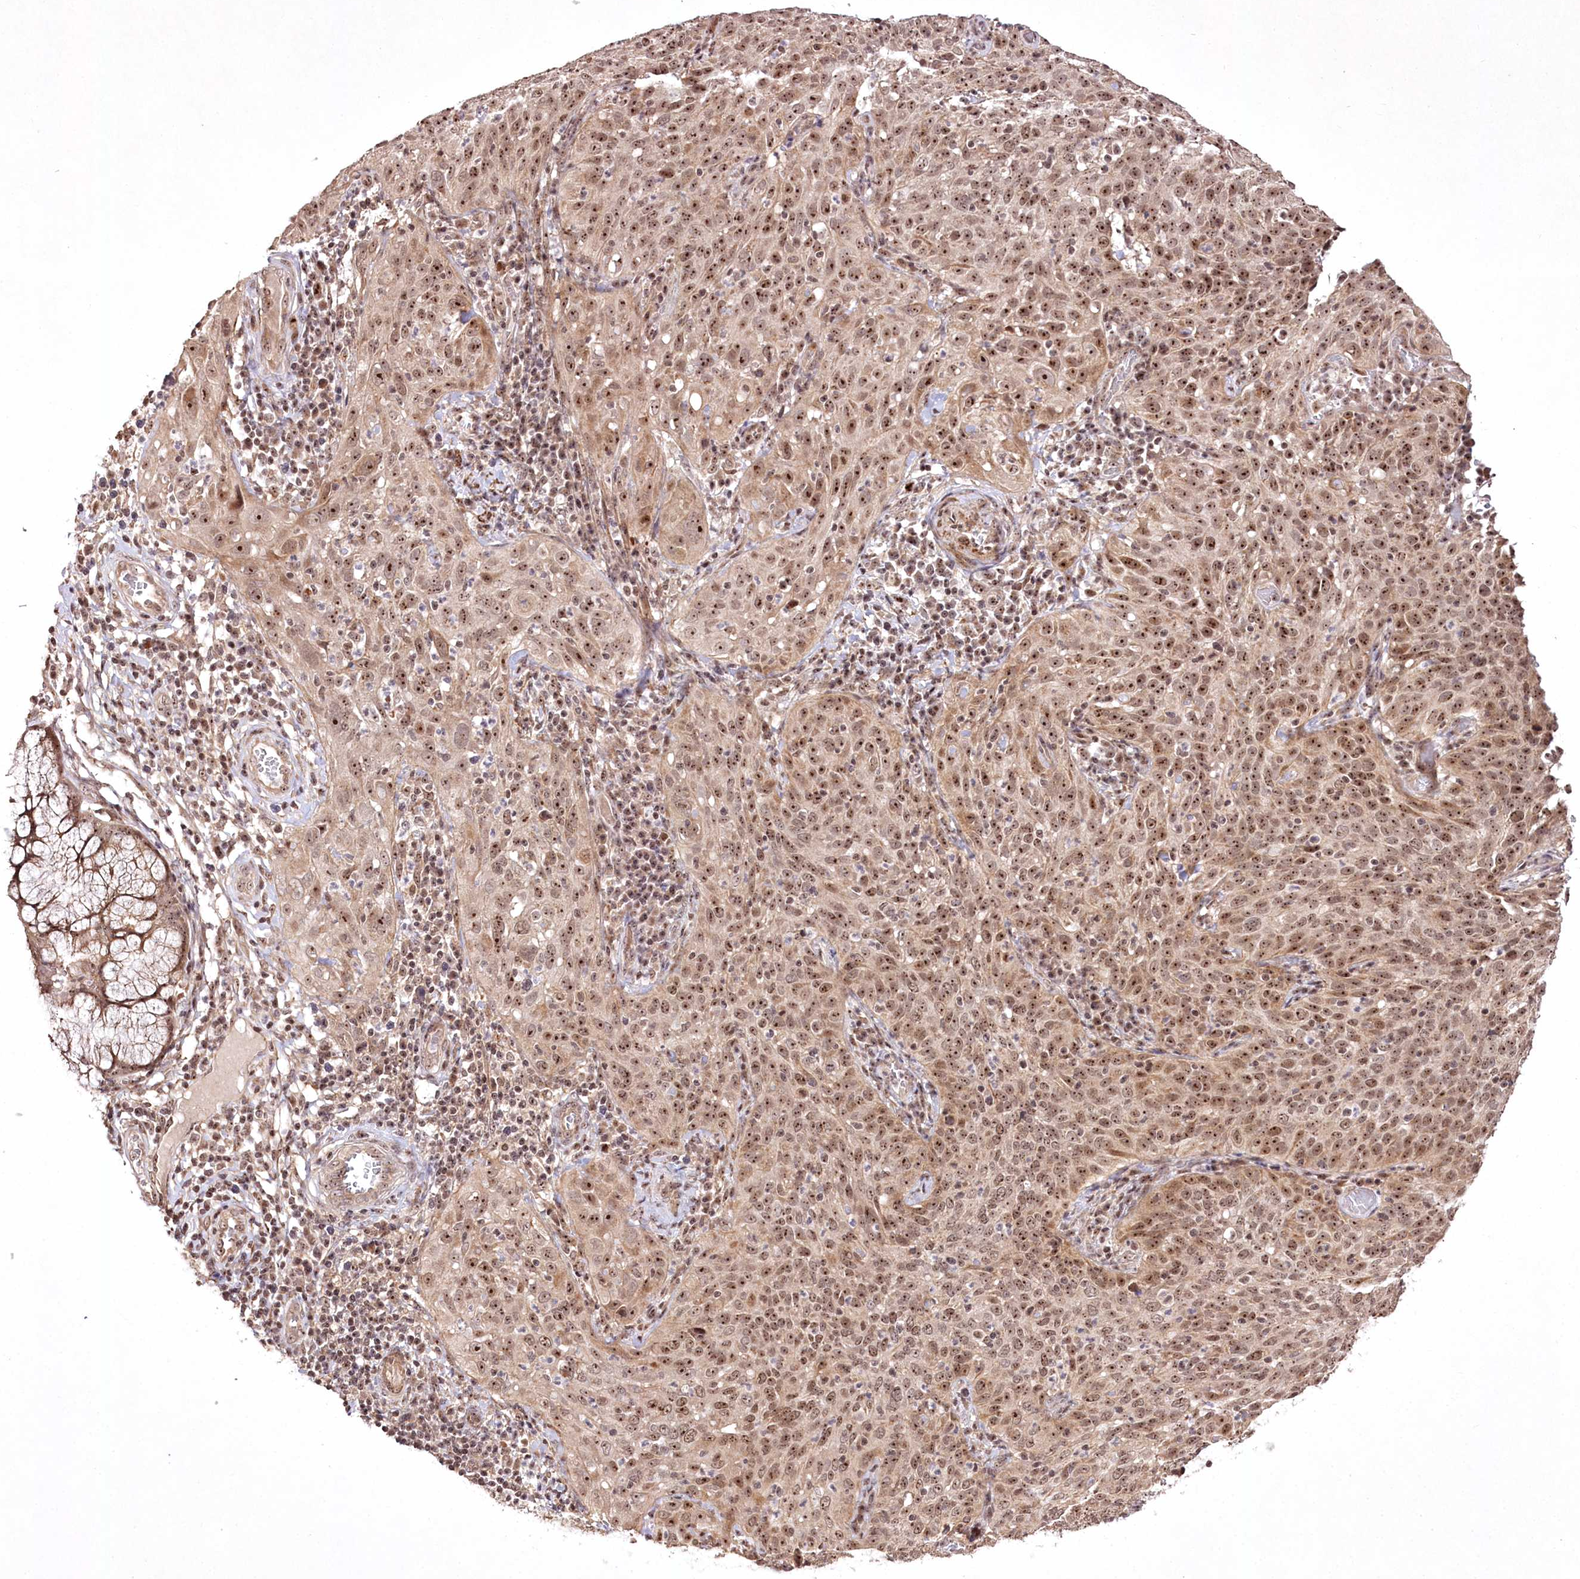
{"staining": {"intensity": "moderate", "quantity": ">75%", "location": "nuclear"}, "tissue": "cervical cancer", "cell_type": "Tumor cells", "image_type": "cancer", "snomed": [{"axis": "morphology", "description": "Squamous cell carcinoma, NOS"}, {"axis": "topography", "description": "Cervix"}], "caption": "An image of human cervical cancer (squamous cell carcinoma) stained for a protein exhibits moderate nuclear brown staining in tumor cells.", "gene": "CCDC59", "patient": {"sex": "female", "age": 31}}